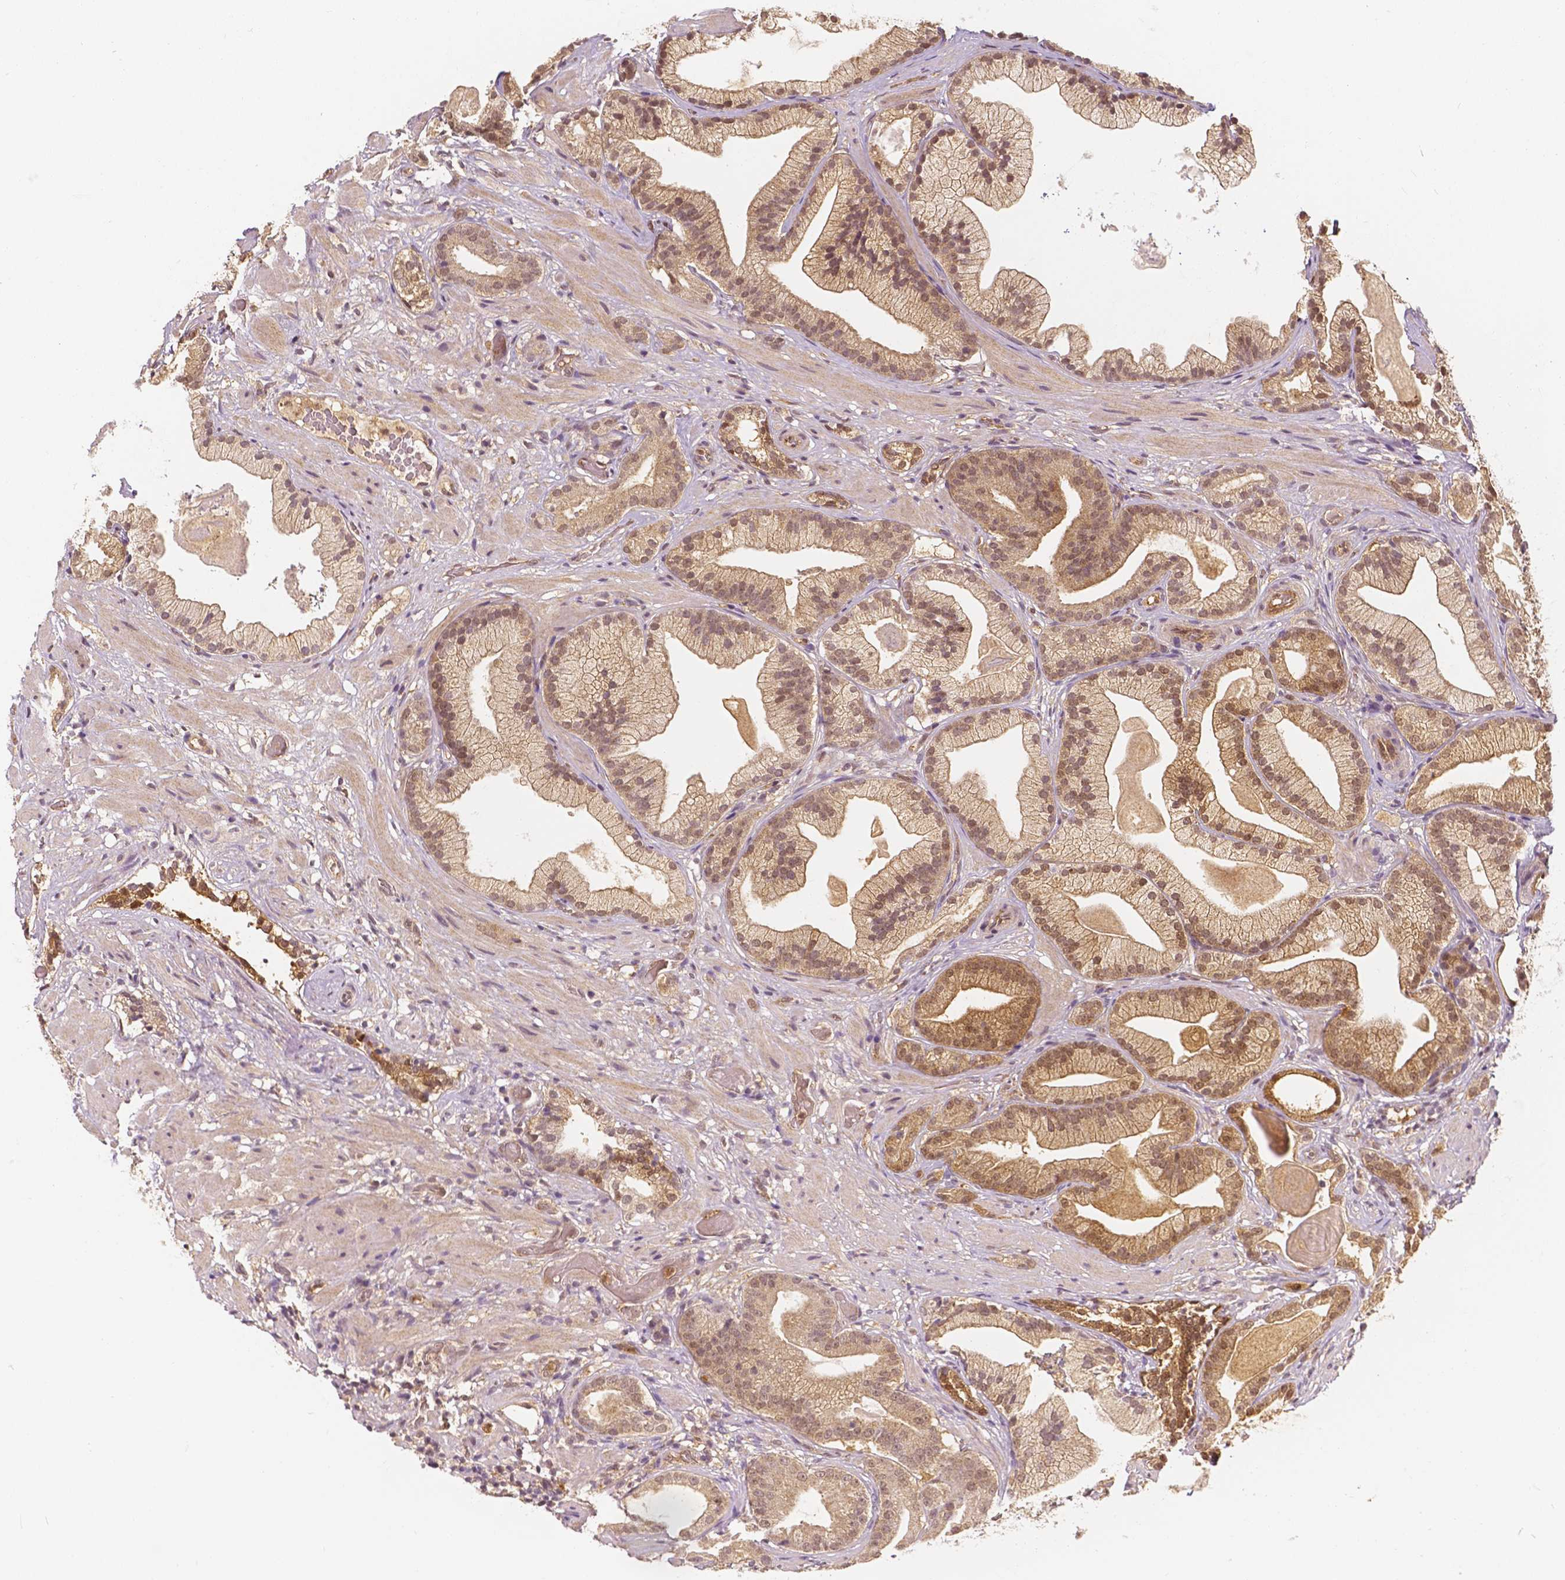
{"staining": {"intensity": "moderate", "quantity": ">75%", "location": "cytoplasmic/membranous,nuclear"}, "tissue": "prostate cancer", "cell_type": "Tumor cells", "image_type": "cancer", "snomed": [{"axis": "morphology", "description": "Adenocarcinoma, Low grade"}, {"axis": "topography", "description": "Prostate"}], "caption": "Immunohistochemical staining of prostate cancer (low-grade adenocarcinoma) displays moderate cytoplasmic/membranous and nuclear protein positivity in approximately >75% of tumor cells. The staining was performed using DAB (3,3'-diaminobenzidine), with brown indicating positive protein expression. Nuclei are stained blue with hematoxylin.", "gene": "NAPRT", "patient": {"sex": "male", "age": 57}}